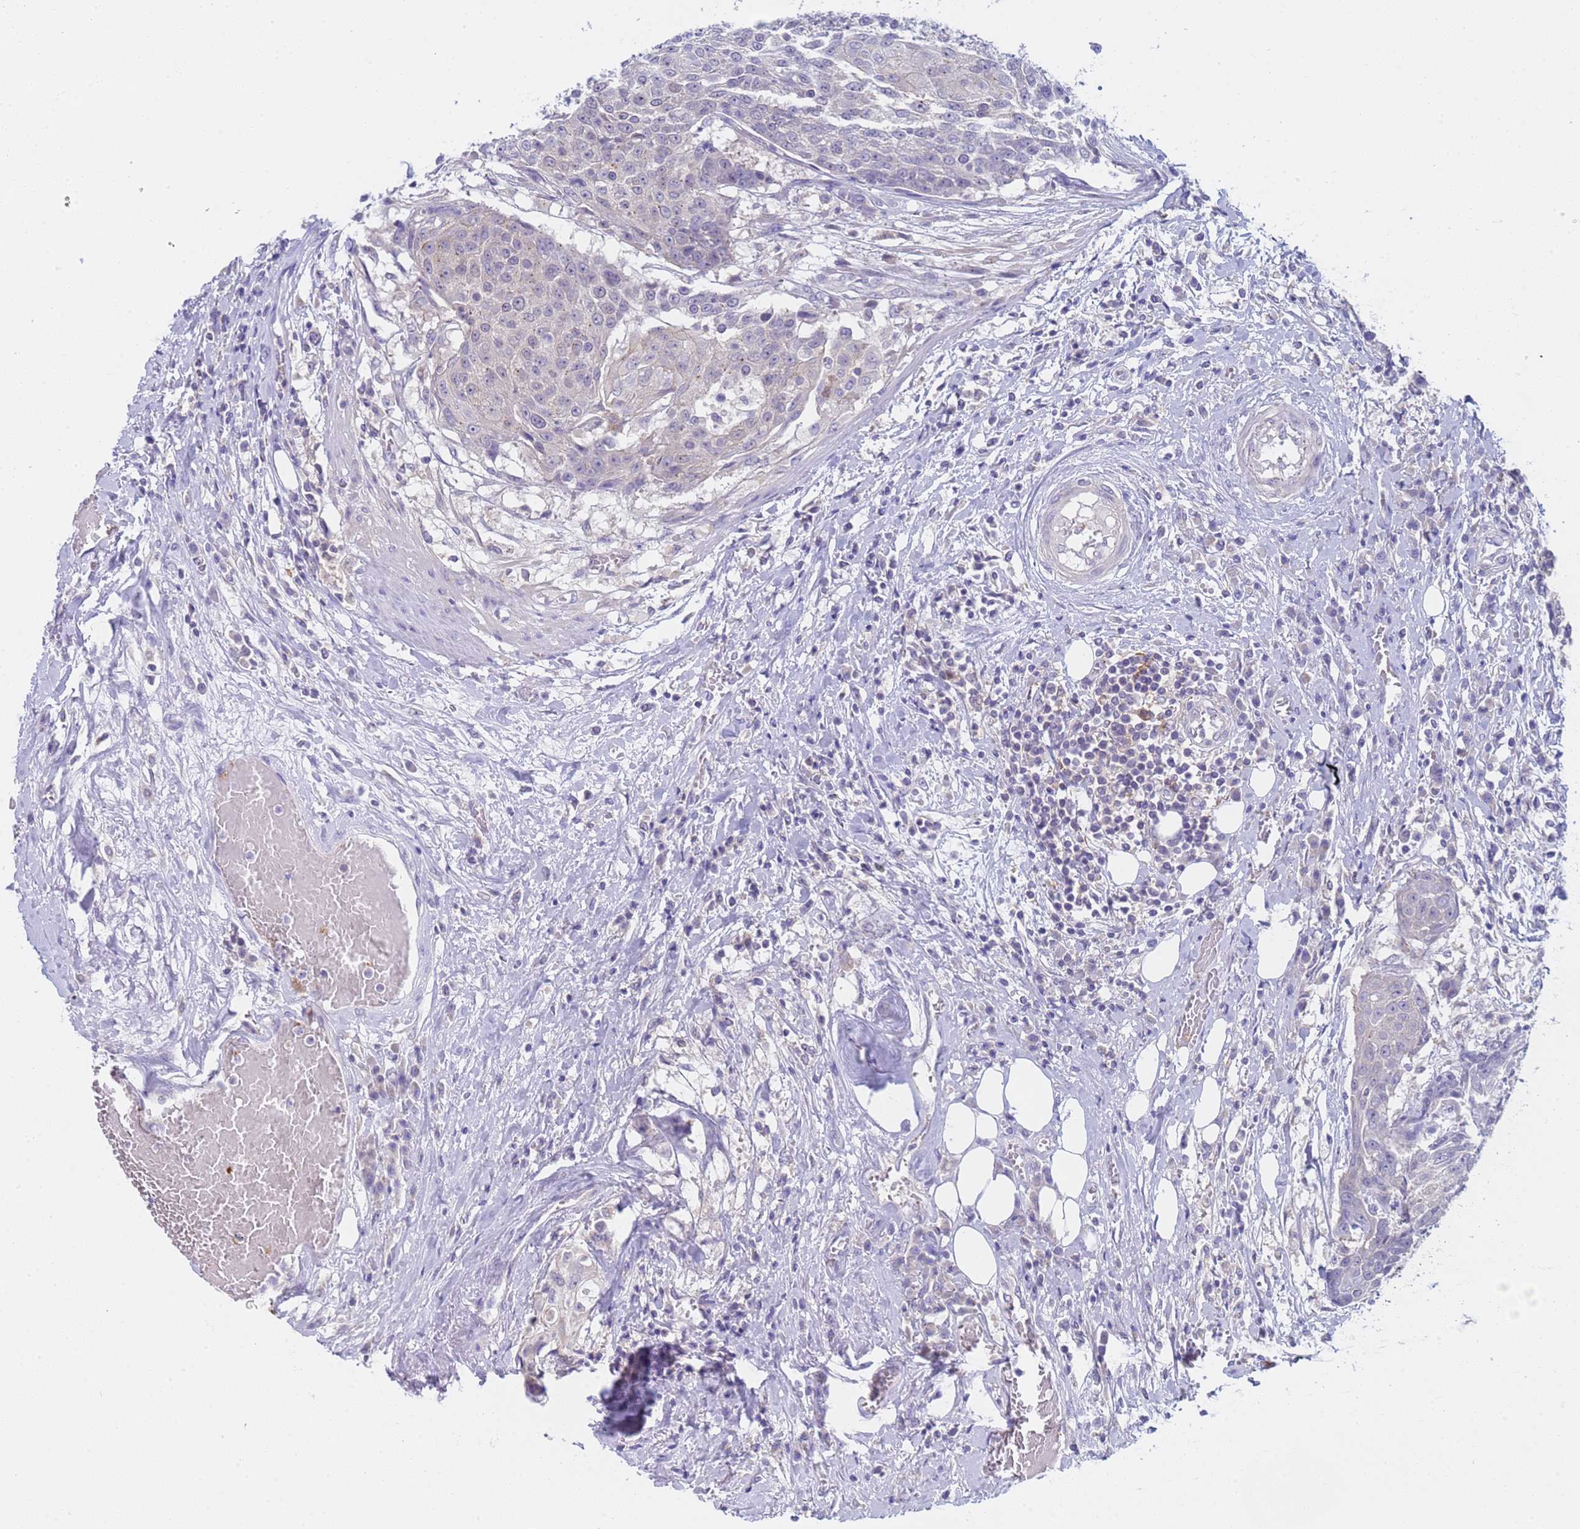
{"staining": {"intensity": "negative", "quantity": "none", "location": "none"}, "tissue": "urothelial cancer", "cell_type": "Tumor cells", "image_type": "cancer", "snomed": [{"axis": "morphology", "description": "Urothelial carcinoma, High grade"}, {"axis": "topography", "description": "Urinary bladder"}], "caption": "High magnification brightfield microscopy of high-grade urothelial carcinoma stained with DAB (brown) and counterstained with hematoxylin (blue): tumor cells show no significant expression.", "gene": "CAPN7", "patient": {"sex": "female", "age": 63}}